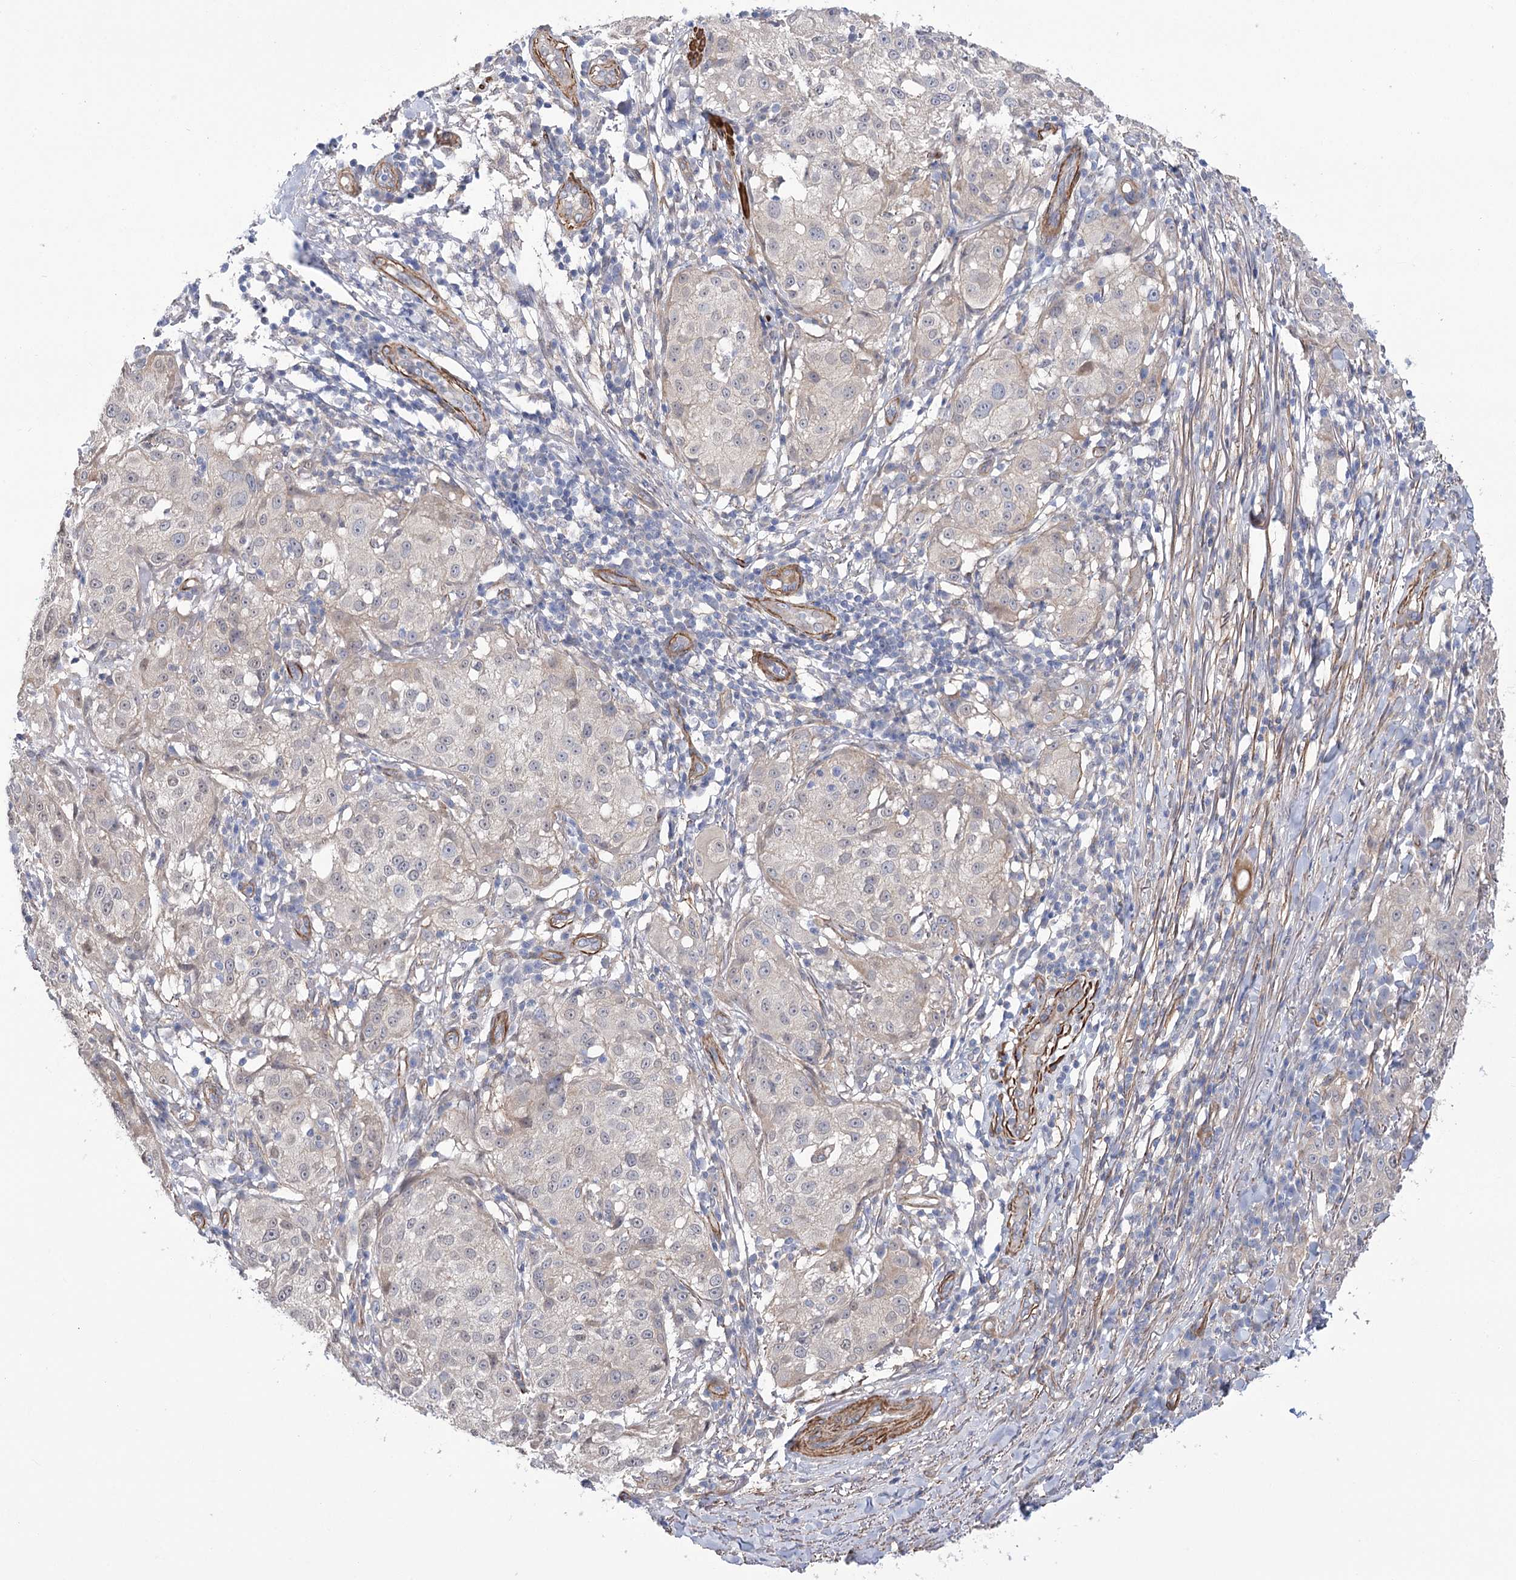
{"staining": {"intensity": "negative", "quantity": "none", "location": "none"}, "tissue": "melanoma", "cell_type": "Tumor cells", "image_type": "cancer", "snomed": [{"axis": "morphology", "description": "Necrosis, NOS"}, {"axis": "morphology", "description": "Malignant melanoma, NOS"}, {"axis": "topography", "description": "Skin"}], "caption": "High power microscopy micrograph of an immunohistochemistry (IHC) image of melanoma, revealing no significant staining in tumor cells.", "gene": "WASHC3", "patient": {"sex": "female", "age": 87}}